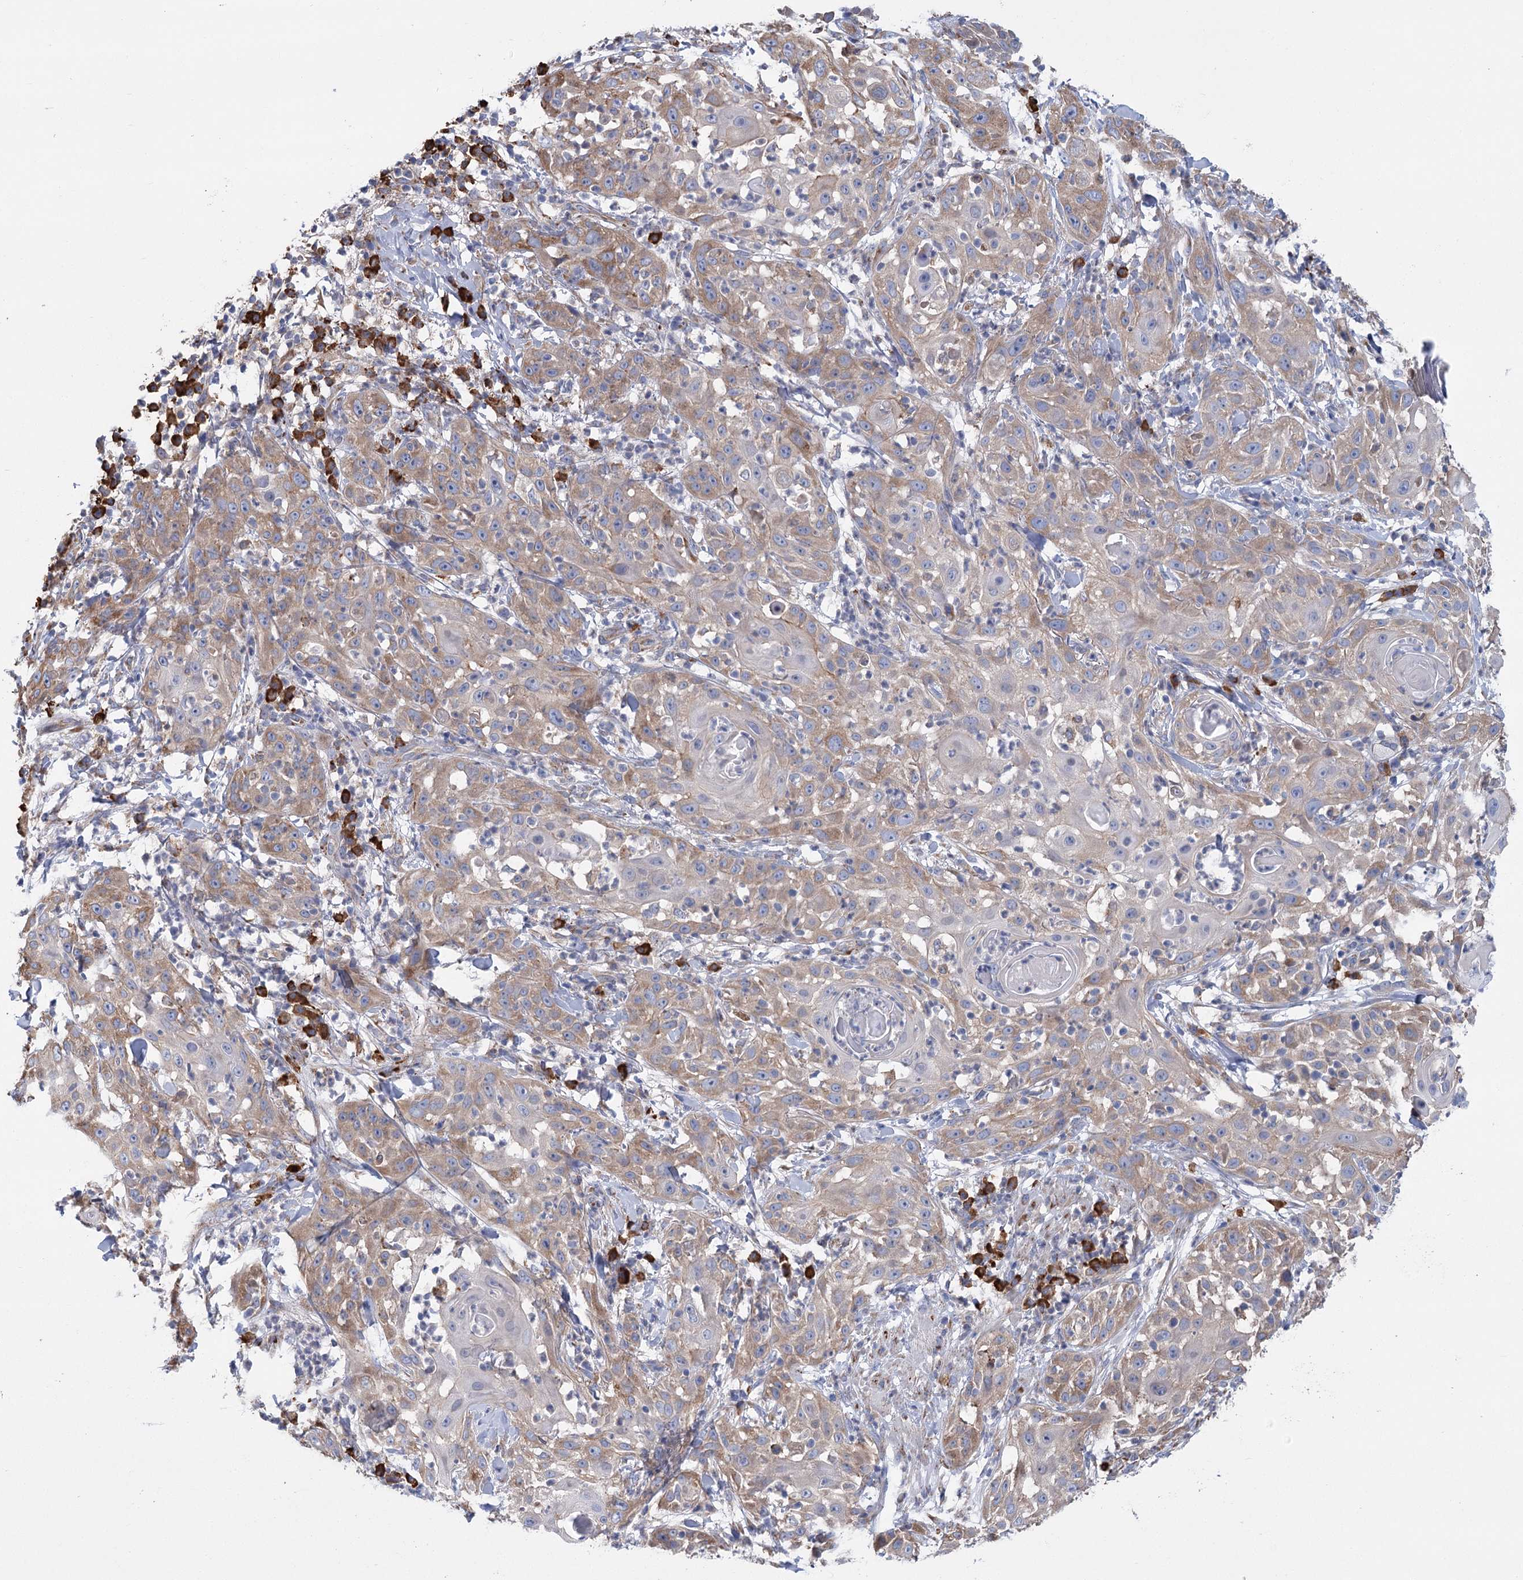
{"staining": {"intensity": "moderate", "quantity": ">75%", "location": "cytoplasmic/membranous"}, "tissue": "skin cancer", "cell_type": "Tumor cells", "image_type": "cancer", "snomed": [{"axis": "morphology", "description": "Squamous cell carcinoma, NOS"}, {"axis": "topography", "description": "Skin"}], "caption": "Skin cancer stained for a protein (brown) reveals moderate cytoplasmic/membranous positive positivity in about >75% of tumor cells.", "gene": "METTL24", "patient": {"sex": "female", "age": 44}}